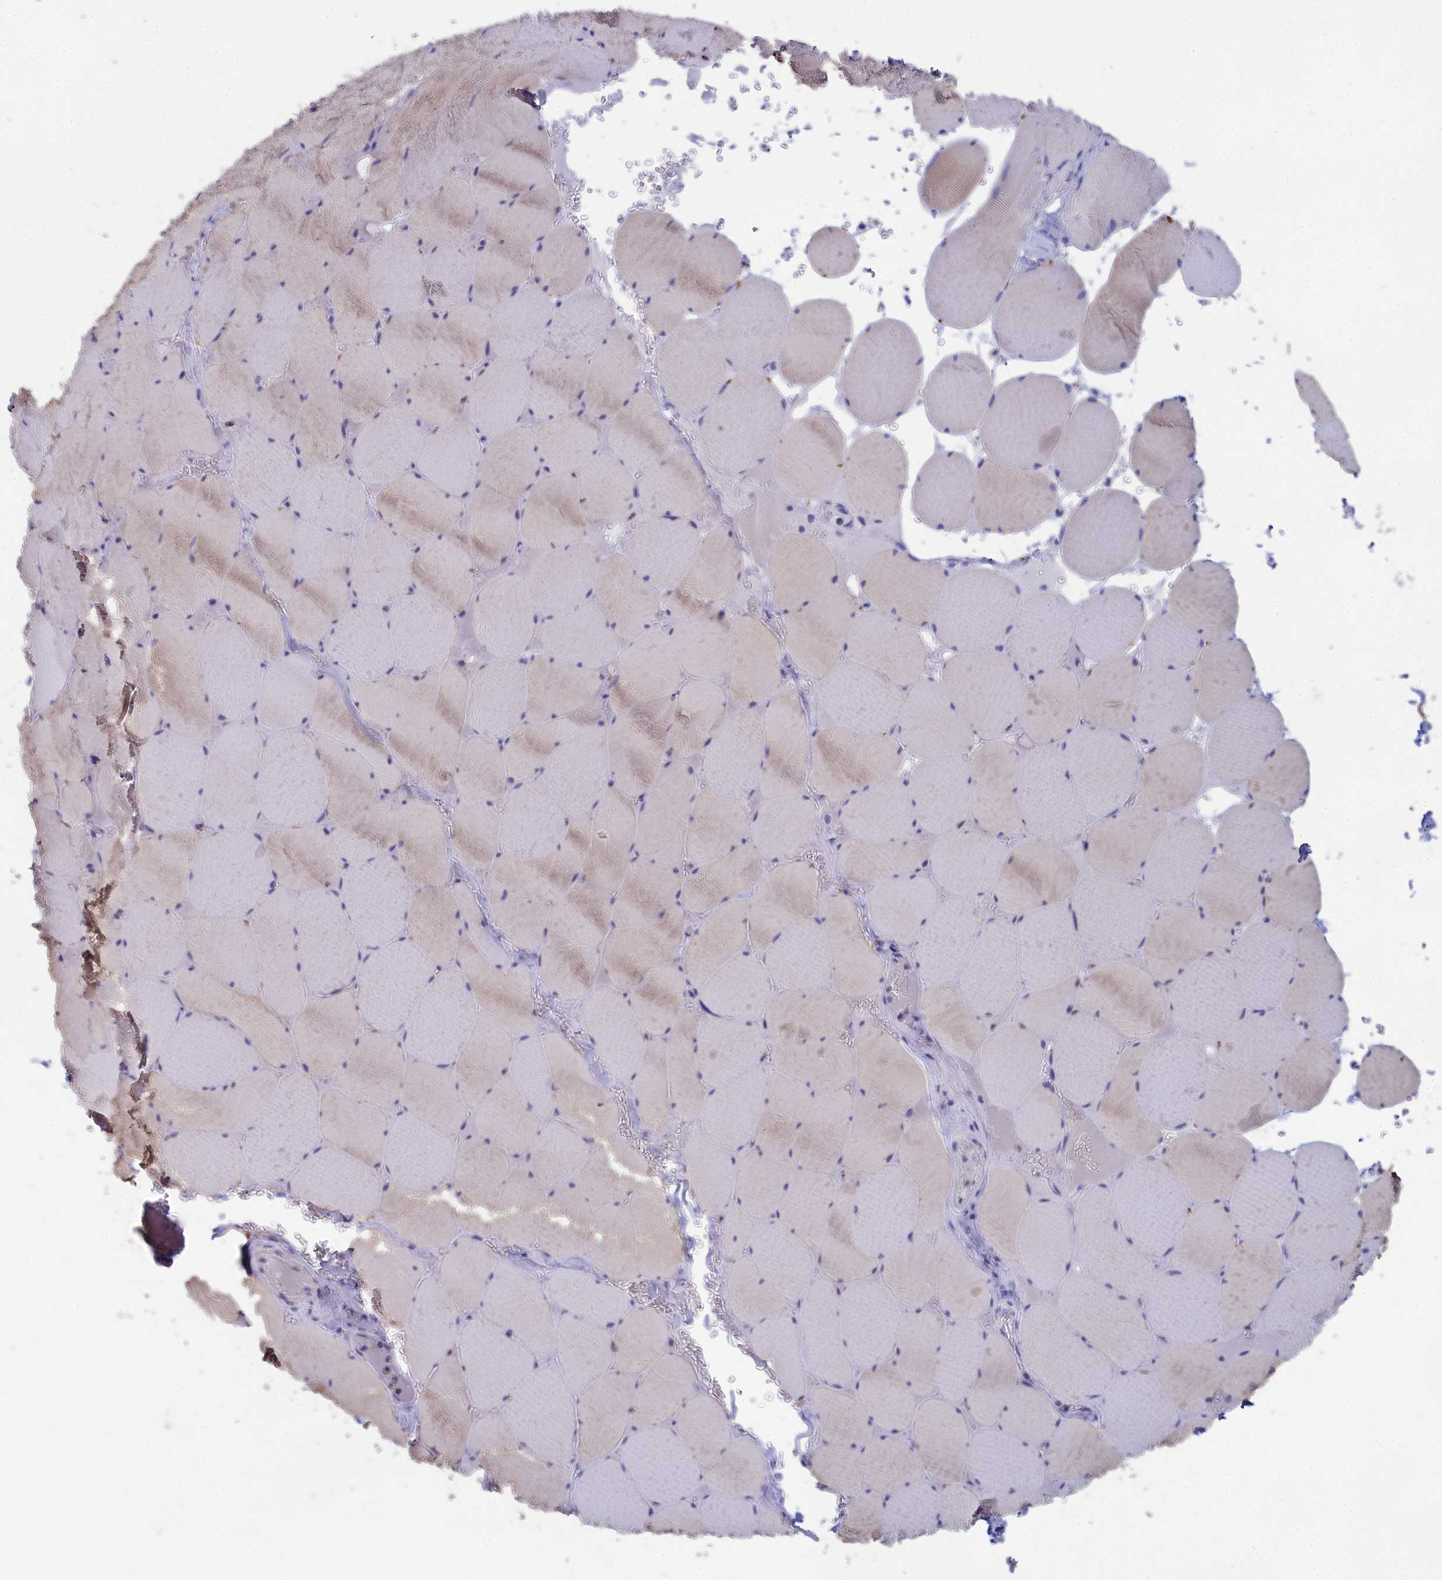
{"staining": {"intensity": "negative", "quantity": "none", "location": "none"}, "tissue": "skeletal muscle", "cell_type": "Myocytes", "image_type": "normal", "snomed": [{"axis": "morphology", "description": "Normal tissue, NOS"}, {"axis": "topography", "description": "Skeletal muscle"}, {"axis": "topography", "description": "Head-Neck"}], "caption": "Skeletal muscle stained for a protein using immunohistochemistry shows no positivity myocytes.", "gene": "WDR6", "patient": {"sex": "male", "age": 66}}